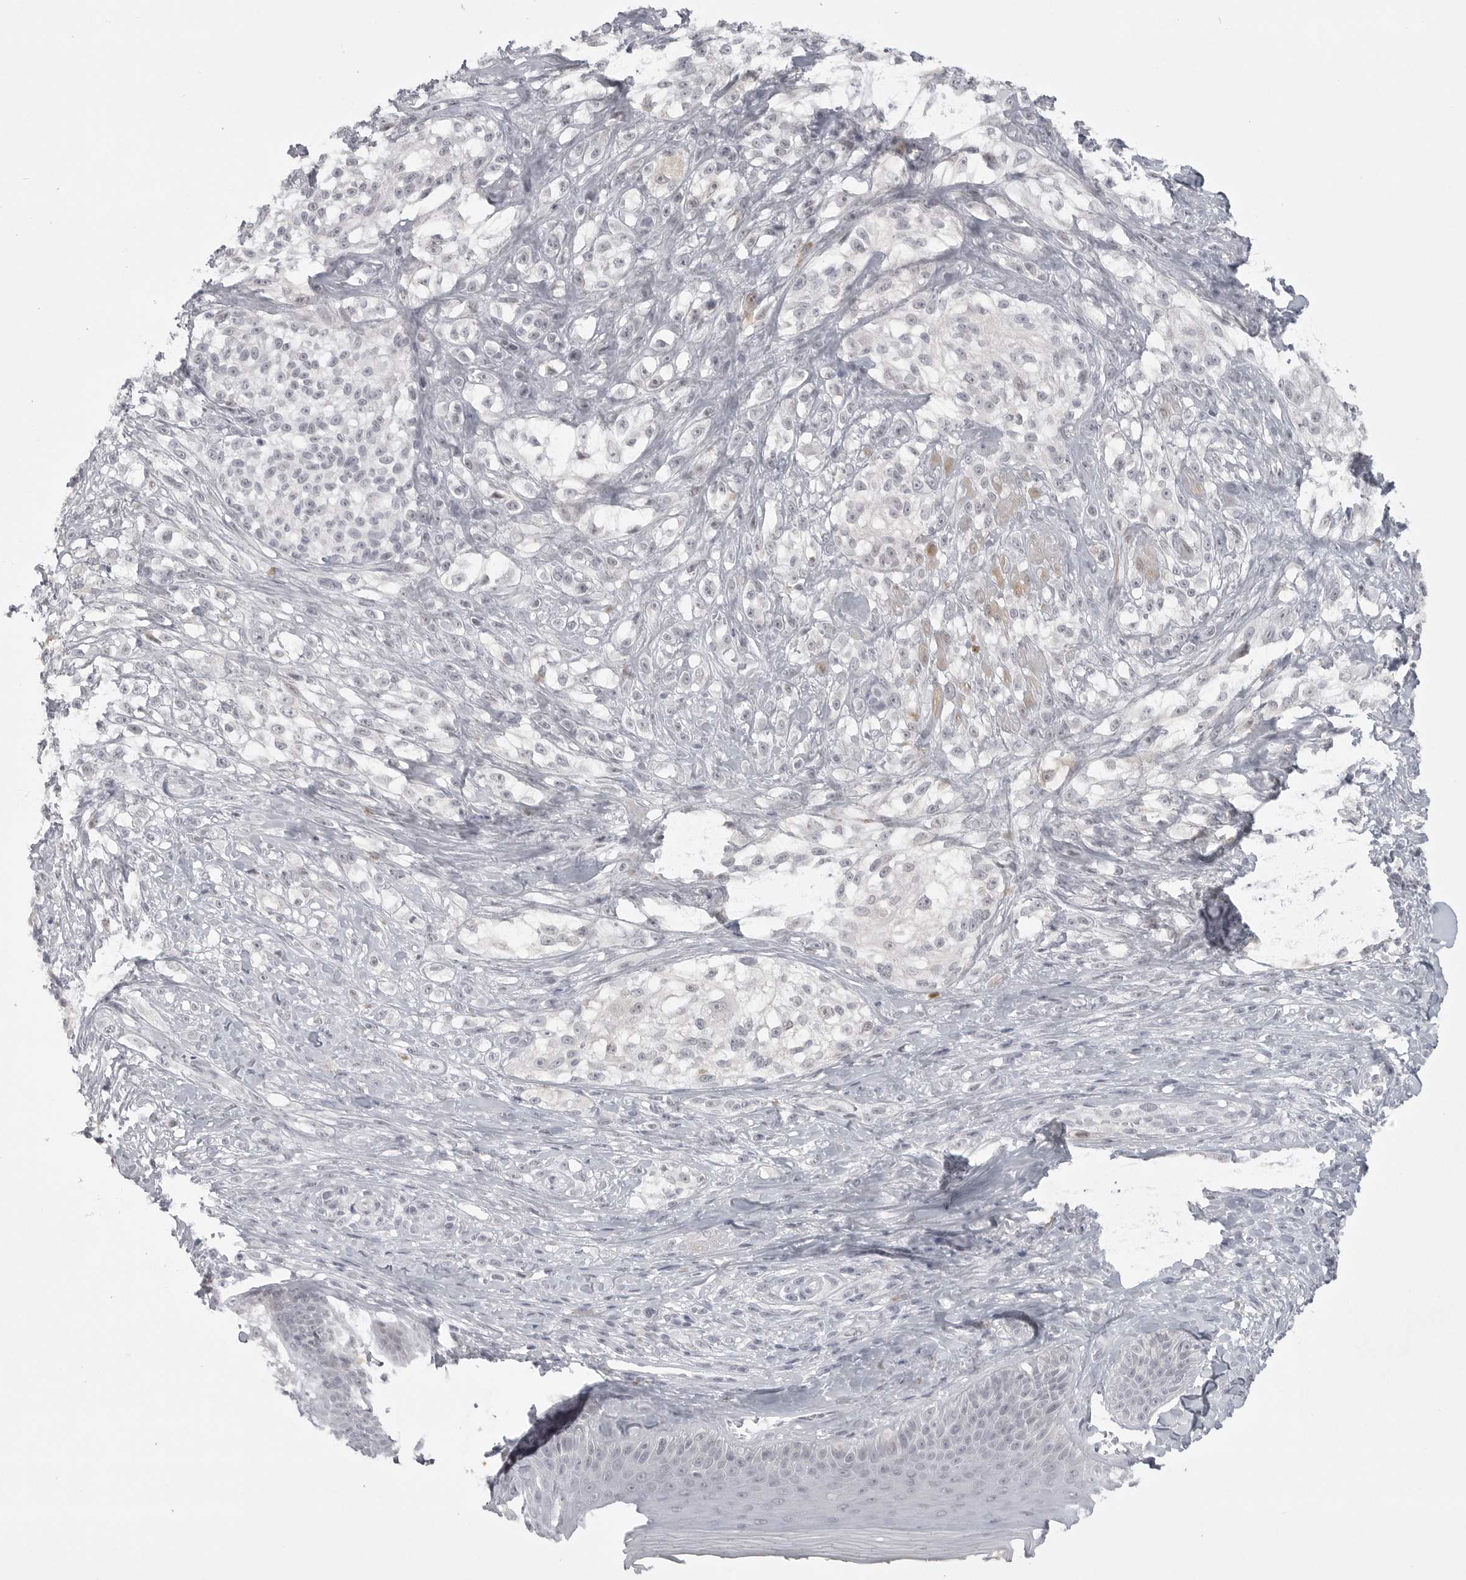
{"staining": {"intensity": "negative", "quantity": "none", "location": "none"}, "tissue": "melanoma", "cell_type": "Tumor cells", "image_type": "cancer", "snomed": [{"axis": "morphology", "description": "Malignant melanoma, NOS"}, {"axis": "topography", "description": "Skin of head"}], "caption": "High magnification brightfield microscopy of melanoma stained with DAB (3,3'-diaminobenzidine) (brown) and counterstained with hematoxylin (blue): tumor cells show no significant staining.", "gene": "TCTN3", "patient": {"sex": "male", "age": 83}}